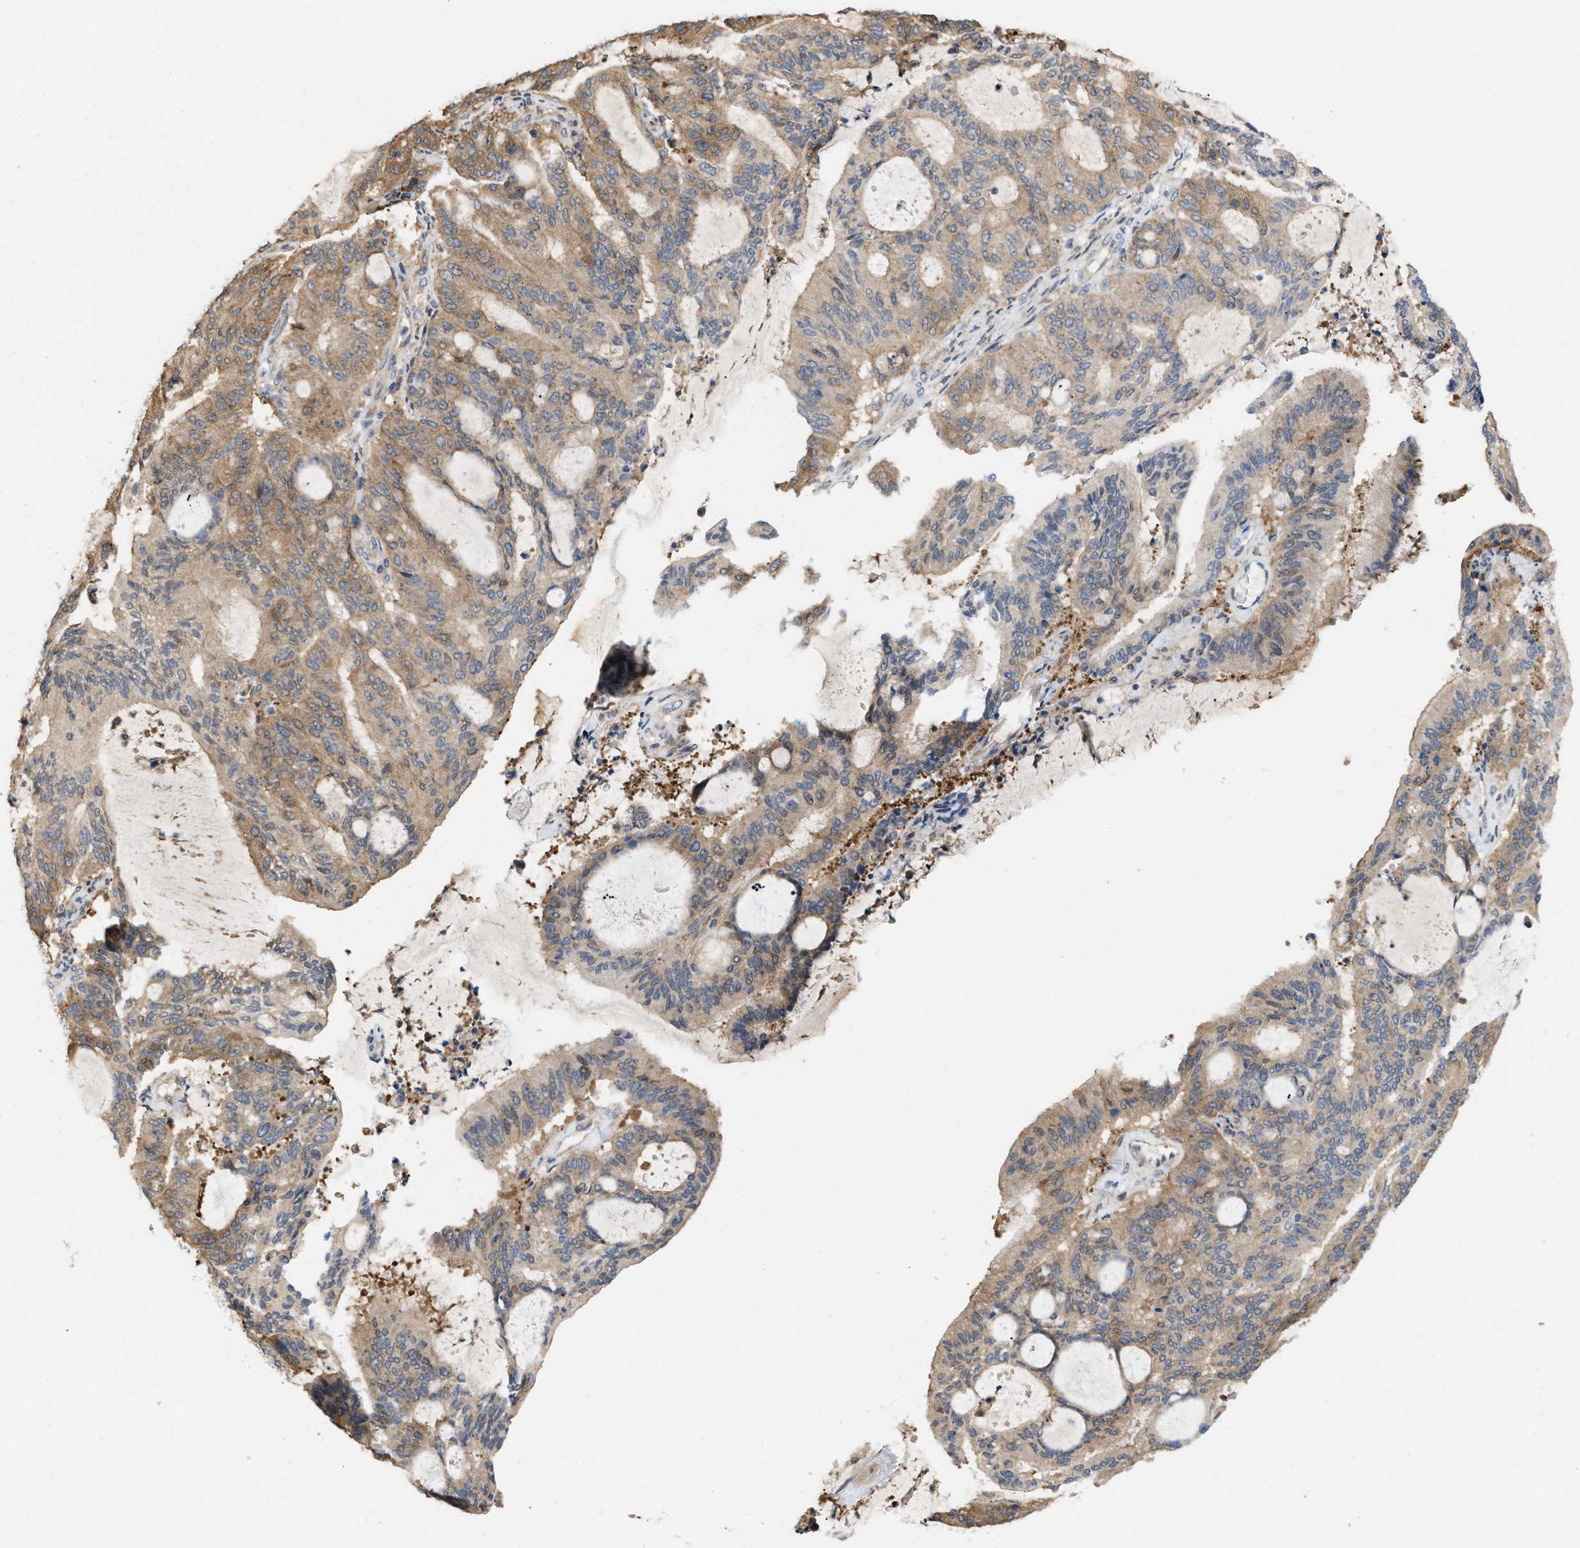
{"staining": {"intensity": "weak", "quantity": ">75%", "location": "cytoplasmic/membranous"}, "tissue": "liver cancer", "cell_type": "Tumor cells", "image_type": "cancer", "snomed": [{"axis": "morphology", "description": "Cholangiocarcinoma"}, {"axis": "topography", "description": "Liver"}], "caption": "Weak cytoplasmic/membranous staining is appreciated in about >75% of tumor cells in liver cholangiocarcinoma.", "gene": "CSNK1A1", "patient": {"sex": "female", "age": 73}}